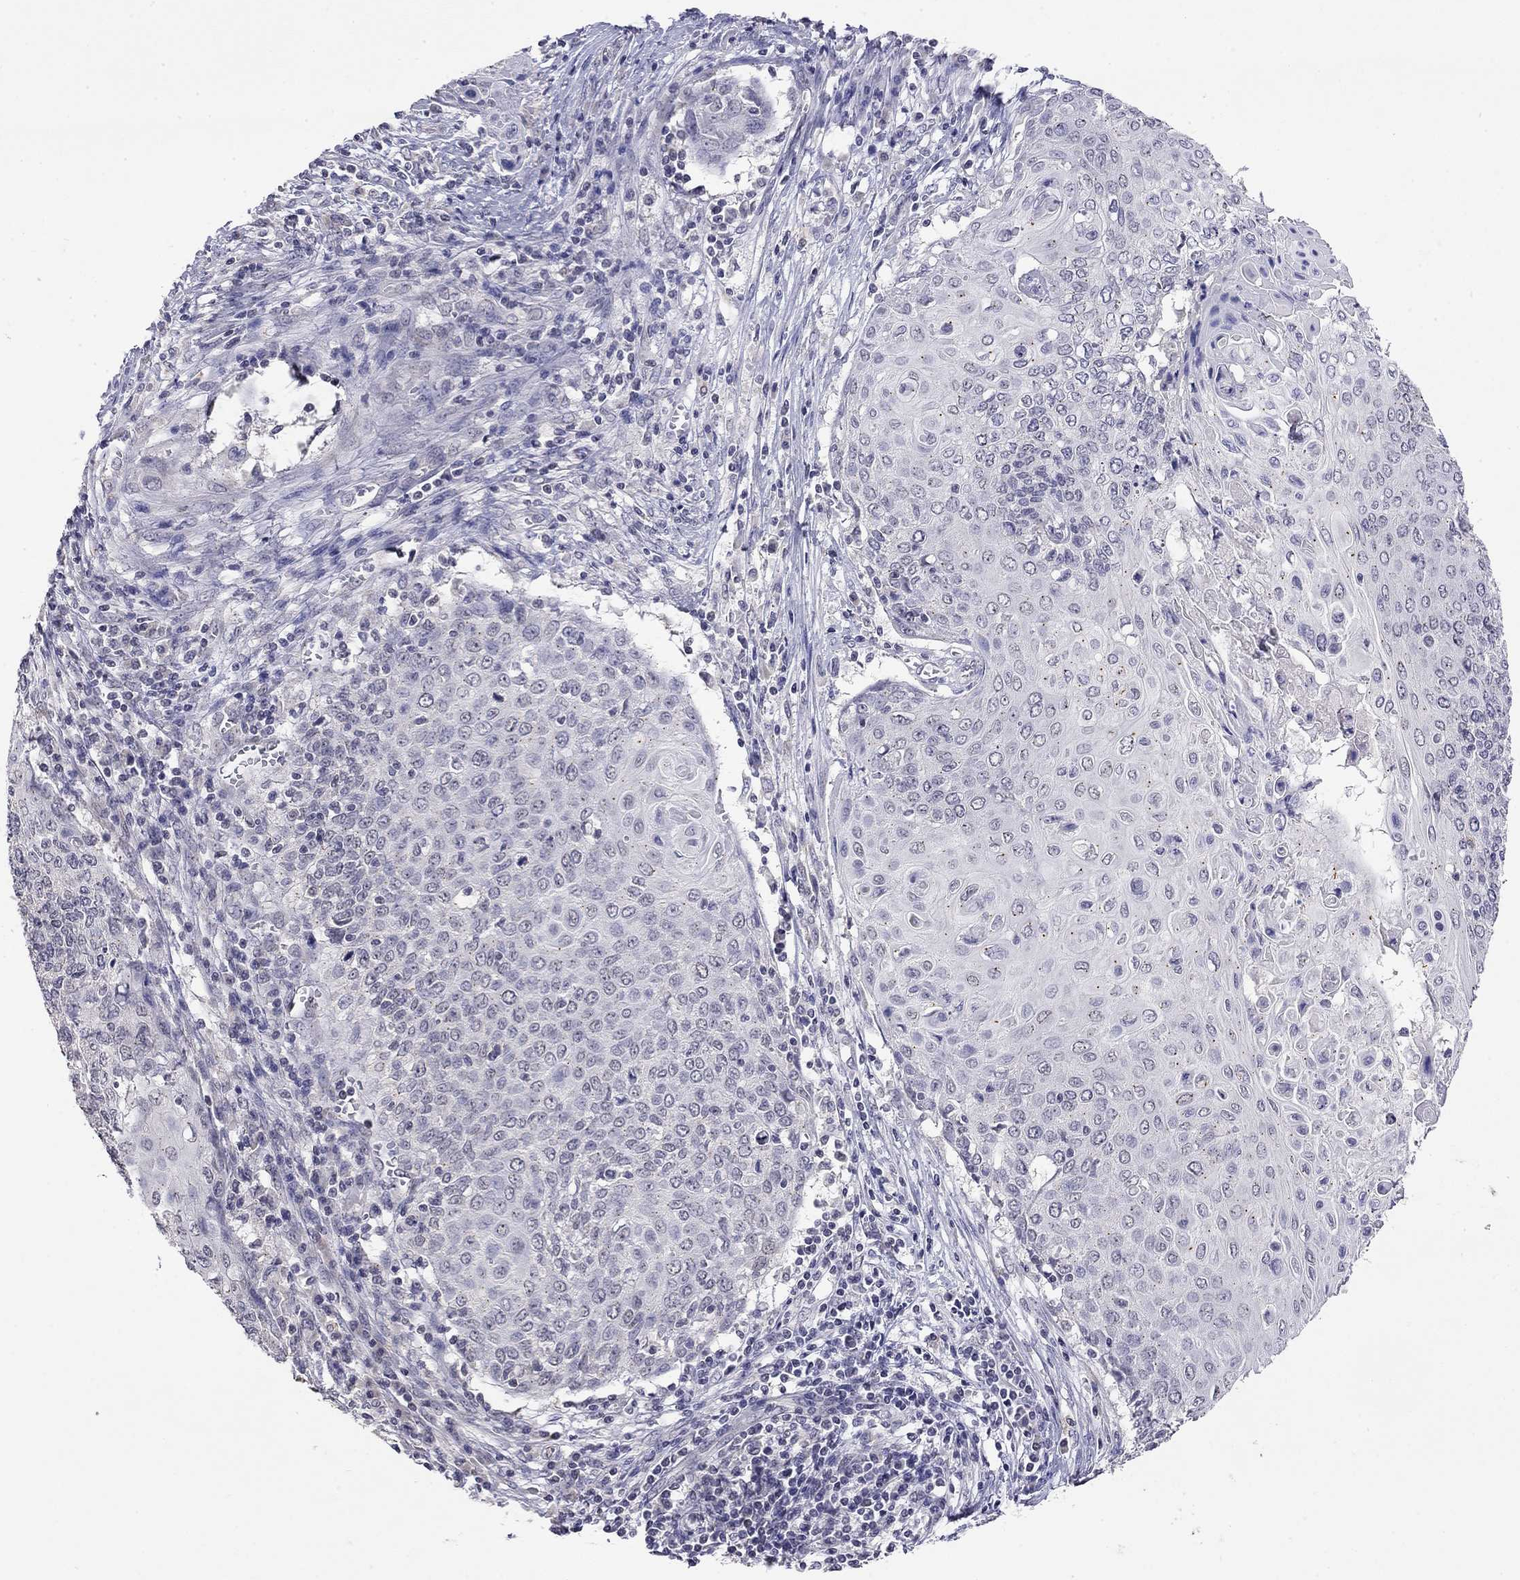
{"staining": {"intensity": "negative", "quantity": "none", "location": "none"}, "tissue": "cervical cancer", "cell_type": "Tumor cells", "image_type": "cancer", "snomed": [{"axis": "morphology", "description": "Squamous cell carcinoma, NOS"}, {"axis": "topography", "description": "Cervix"}], "caption": "Cervical cancer (squamous cell carcinoma) was stained to show a protein in brown. There is no significant positivity in tumor cells.", "gene": "WNK3", "patient": {"sex": "female", "age": 39}}